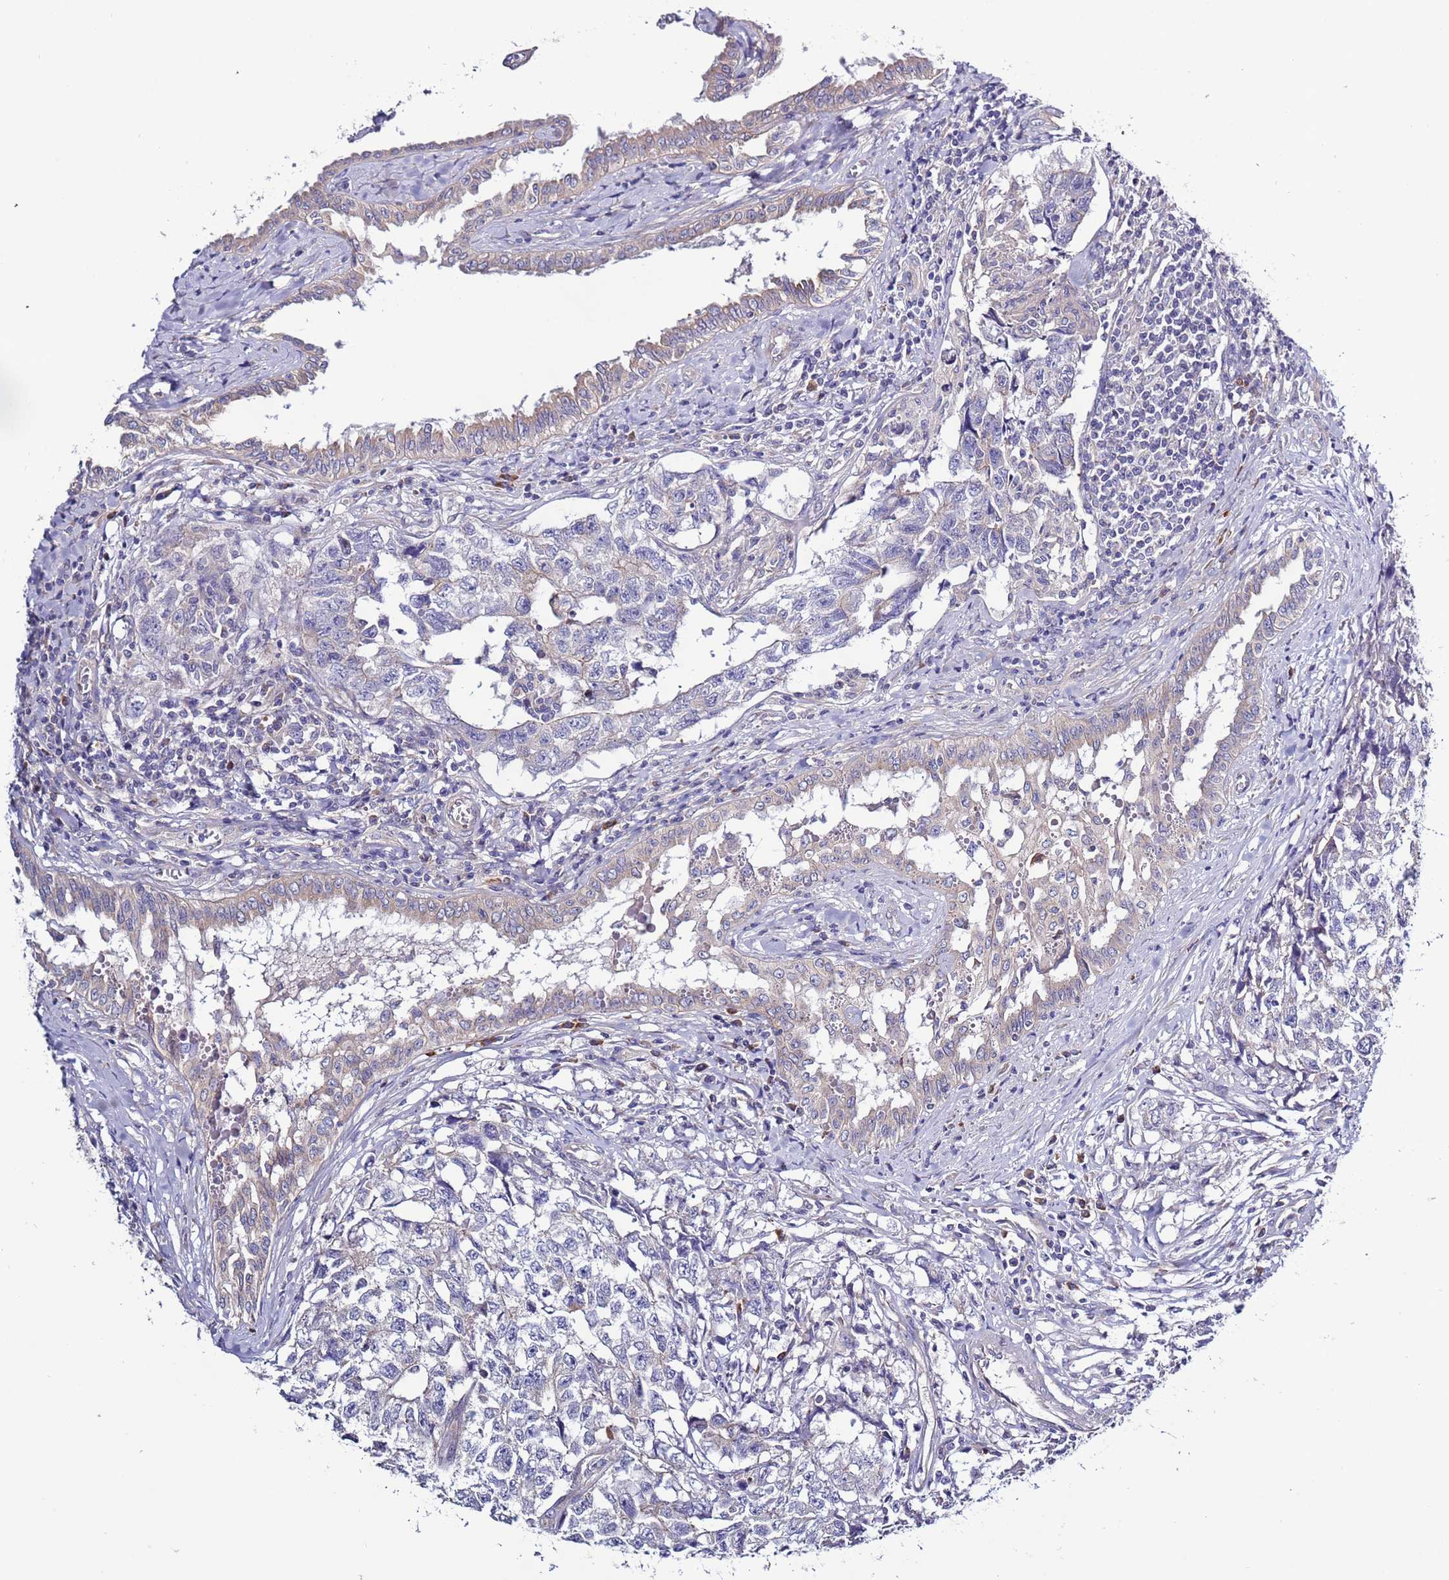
{"staining": {"intensity": "negative", "quantity": "none", "location": "none"}, "tissue": "testis cancer", "cell_type": "Tumor cells", "image_type": "cancer", "snomed": [{"axis": "morphology", "description": "Carcinoma, Embryonal, NOS"}, {"axis": "topography", "description": "Testis"}], "caption": "Micrograph shows no protein expression in tumor cells of testis cancer tissue. (Brightfield microscopy of DAB (3,3'-diaminobenzidine) immunohistochemistry at high magnification).", "gene": "SPCS1", "patient": {"sex": "male", "age": 31}}